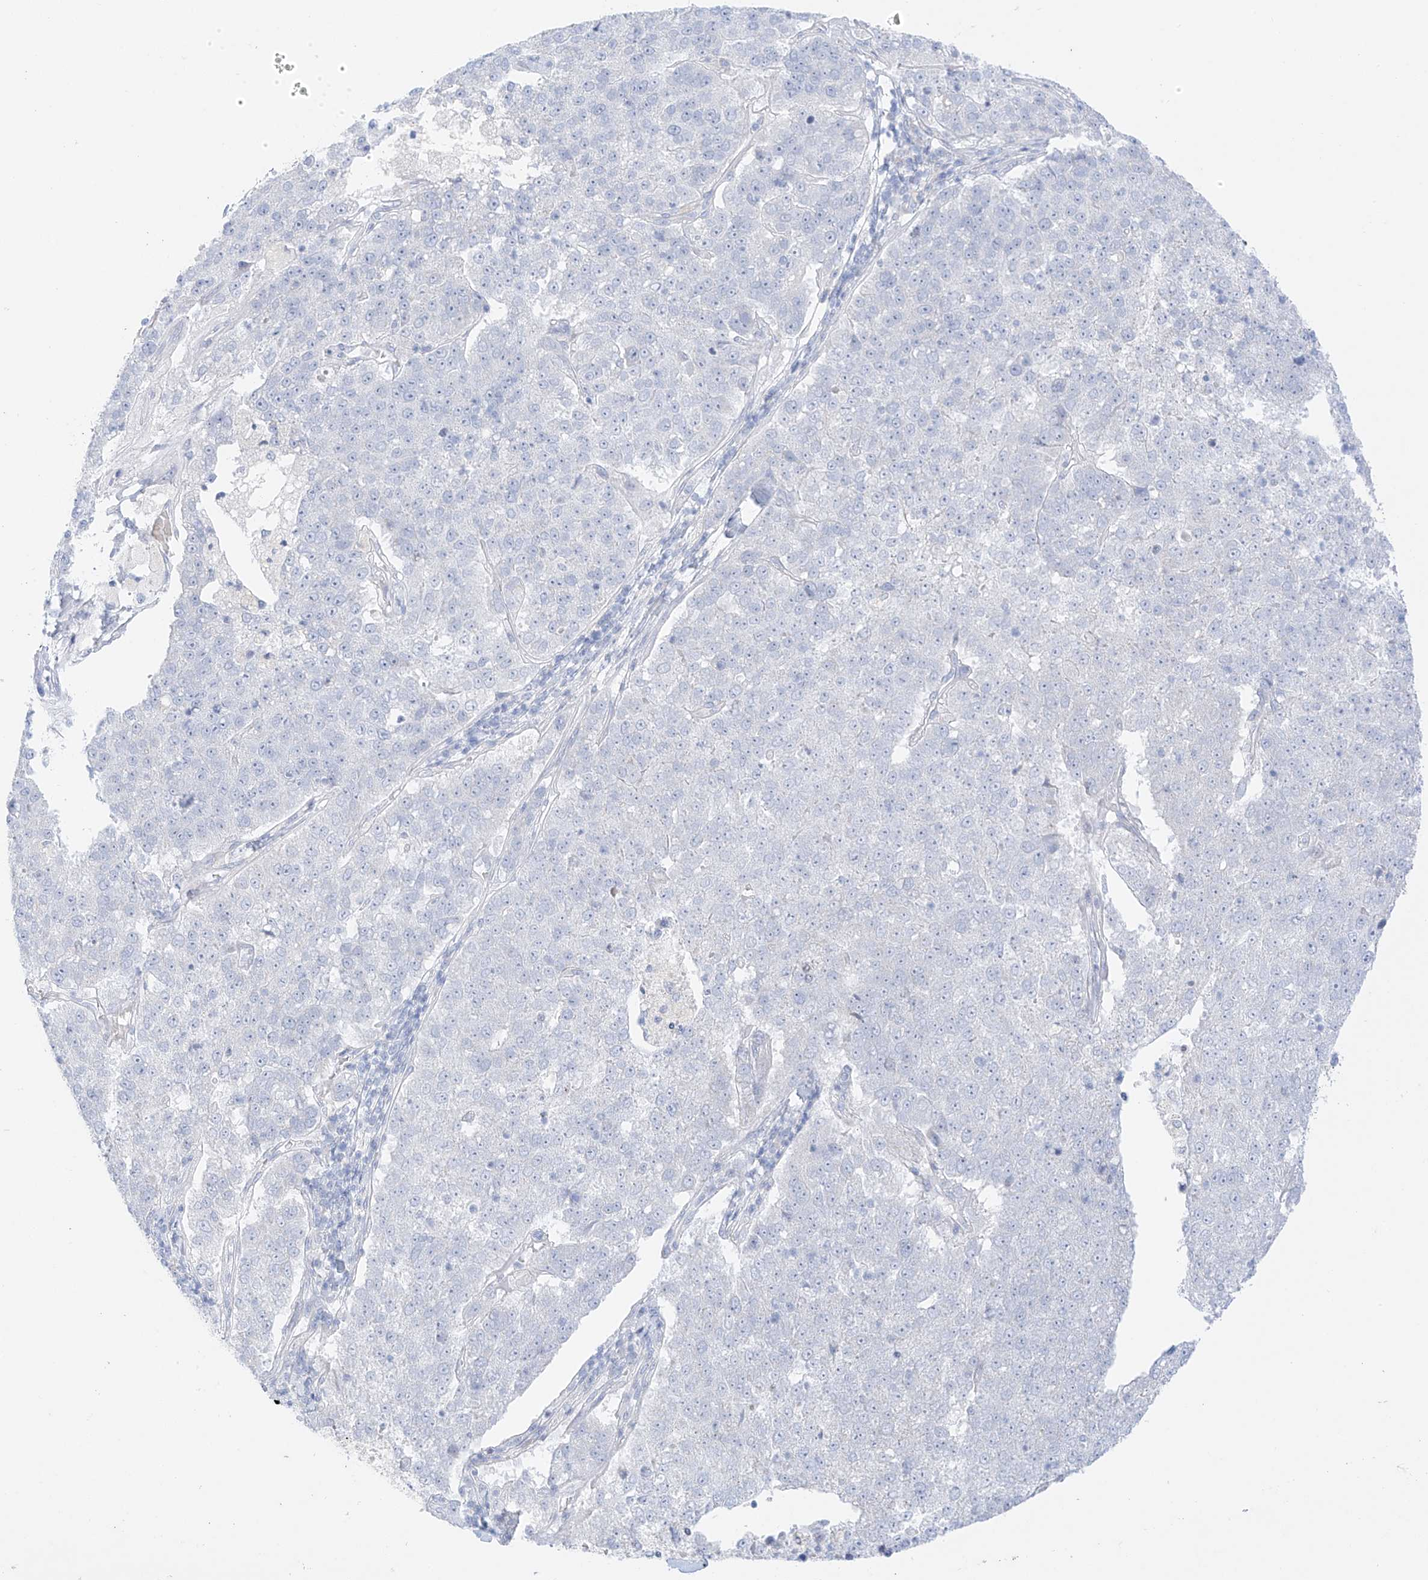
{"staining": {"intensity": "negative", "quantity": "none", "location": "none"}, "tissue": "pancreatic cancer", "cell_type": "Tumor cells", "image_type": "cancer", "snomed": [{"axis": "morphology", "description": "Adenocarcinoma, NOS"}, {"axis": "topography", "description": "Pancreas"}], "caption": "Adenocarcinoma (pancreatic) stained for a protein using immunohistochemistry reveals no positivity tumor cells.", "gene": "ST3GAL5", "patient": {"sex": "female", "age": 61}}